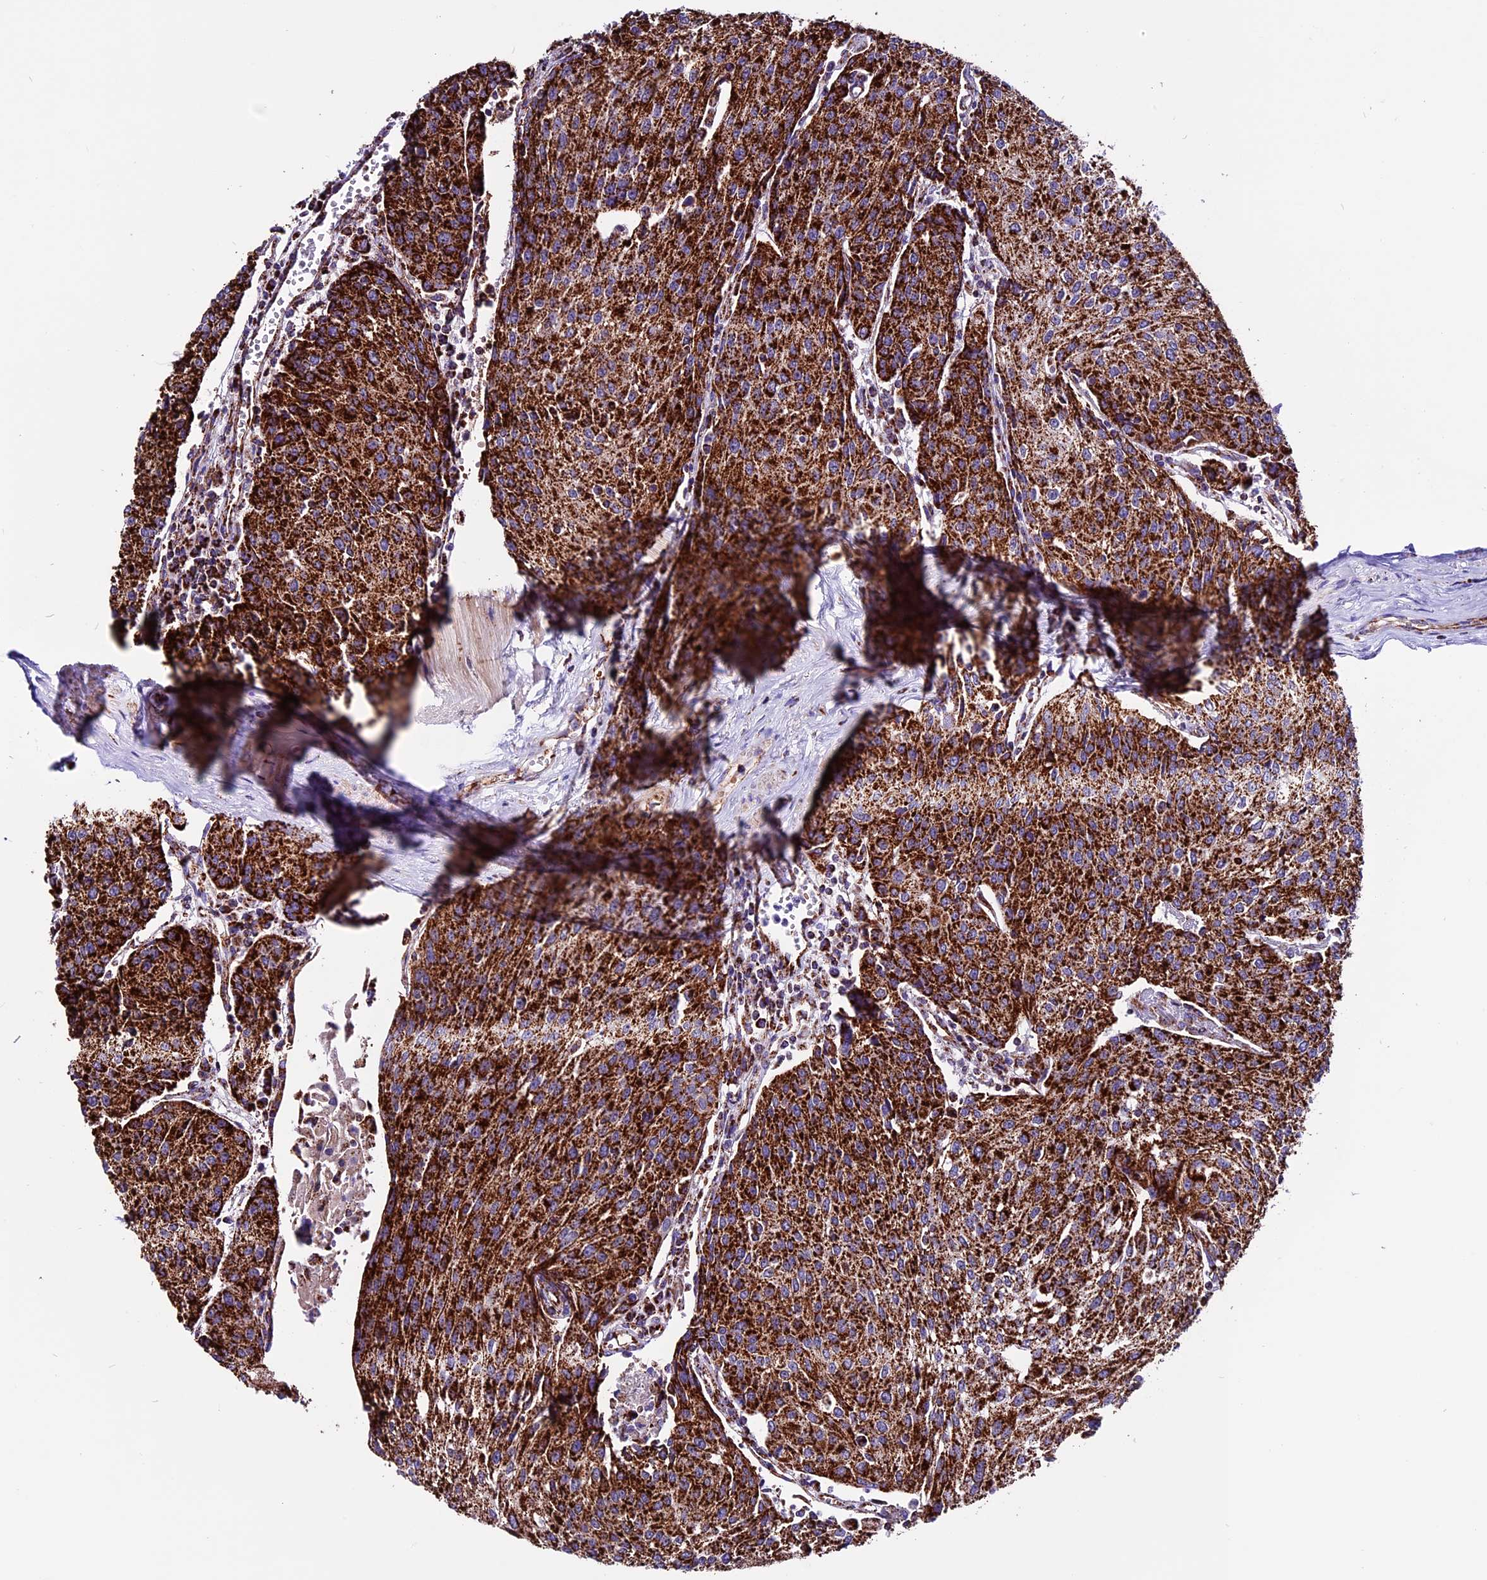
{"staining": {"intensity": "strong", "quantity": ">75%", "location": "cytoplasmic/membranous"}, "tissue": "urothelial cancer", "cell_type": "Tumor cells", "image_type": "cancer", "snomed": [{"axis": "morphology", "description": "Urothelial carcinoma, High grade"}, {"axis": "topography", "description": "Urinary bladder"}], "caption": "Immunohistochemistry micrograph of neoplastic tissue: human urothelial cancer stained using immunohistochemistry (IHC) displays high levels of strong protein expression localized specifically in the cytoplasmic/membranous of tumor cells, appearing as a cytoplasmic/membranous brown color.", "gene": "CX3CL1", "patient": {"sex": "female", "age": 85}}